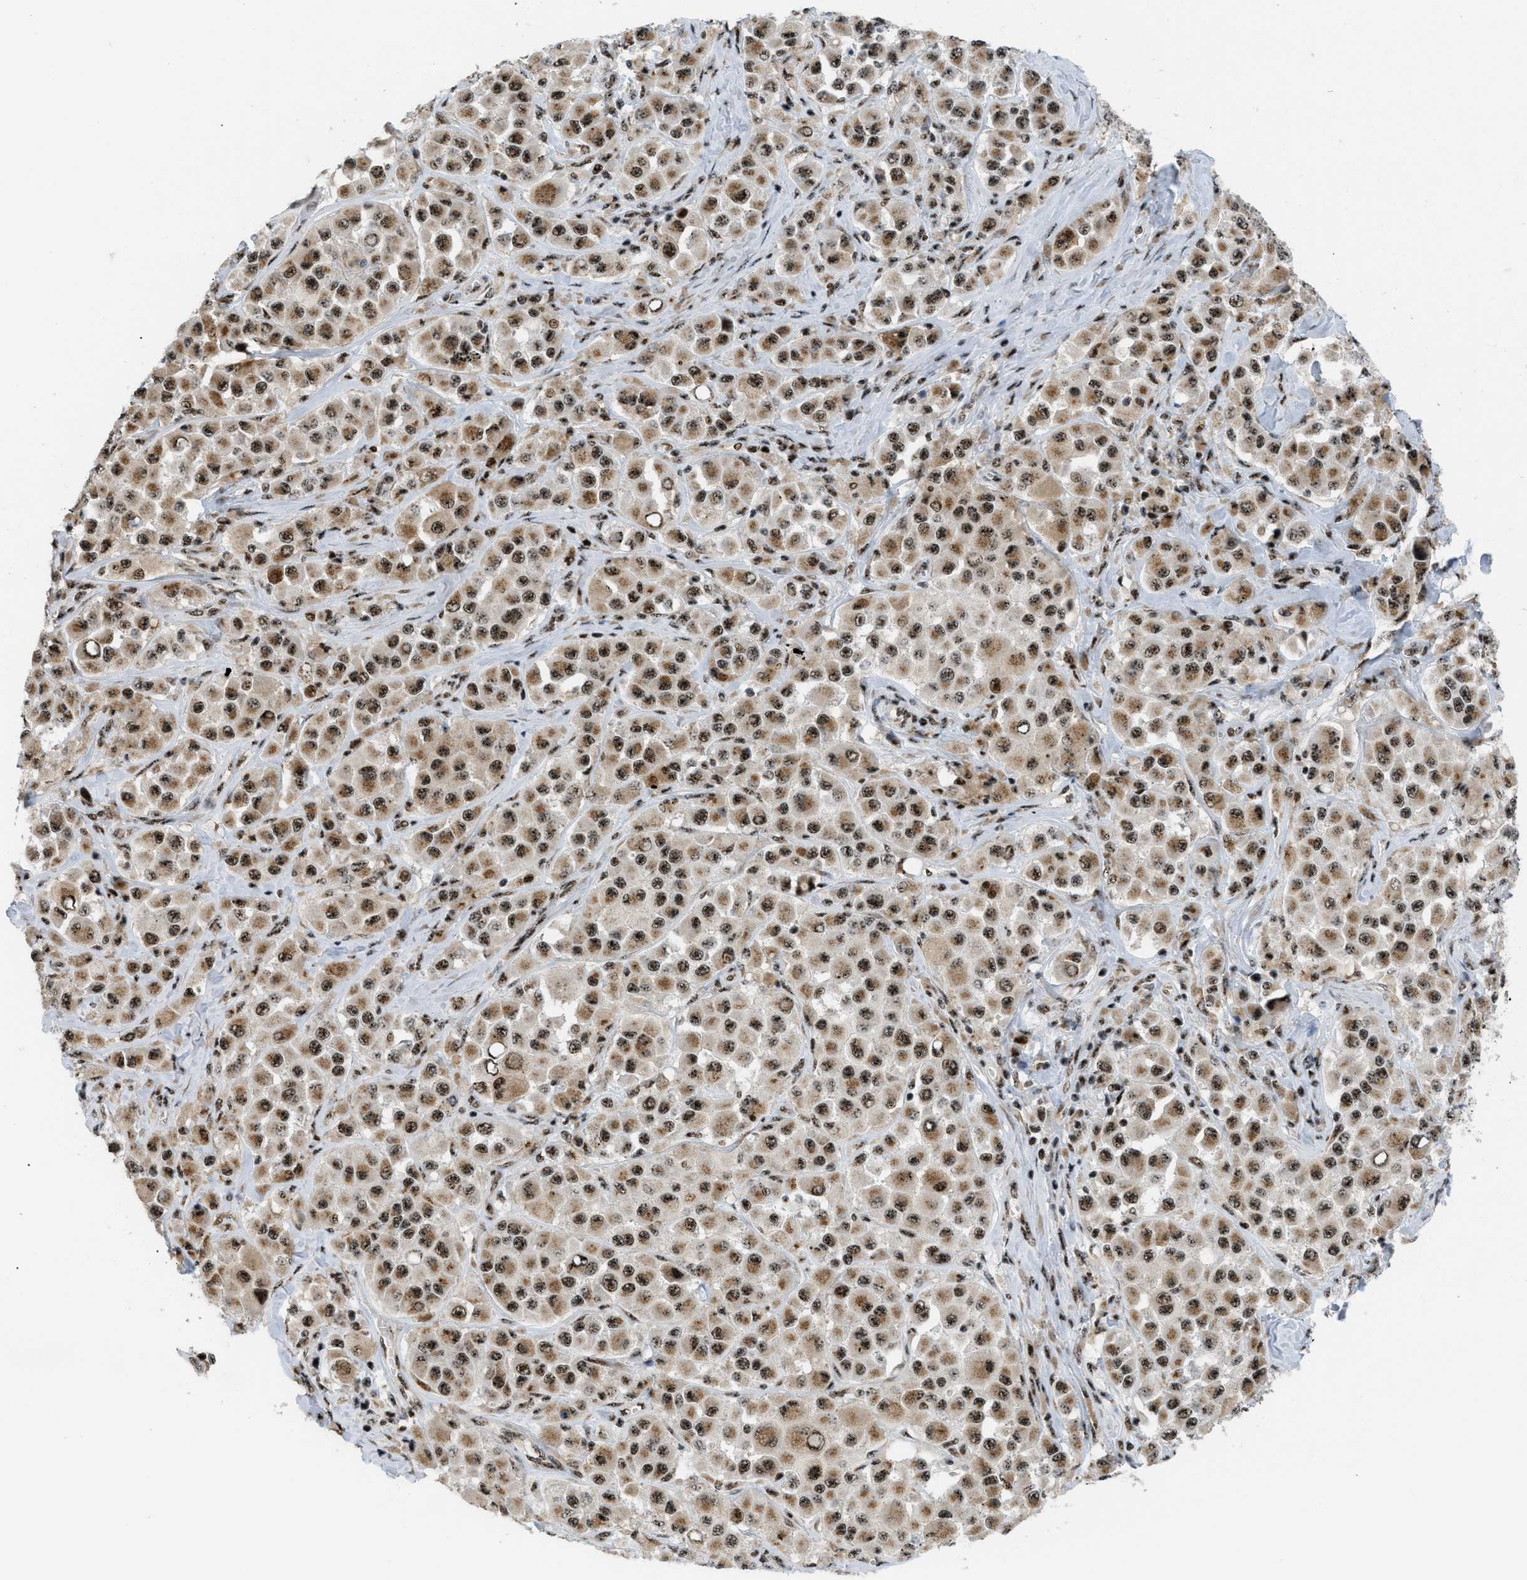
{"staining": {"intensity": "strong", "quantity": ">75%", "location": "cytoplasmic/membranous,nuclear"}, "tissue": "melanoma", "cell_type": "Tumor cells", "image_type": "cancer", "snomed": [{"axis": "morphology", "description": "Malignant melanoma, NOS"}, {"axis": "topography", "description": "Skin"}], "caption": "Immunohistochemistry histopathology image of neoplastic tissue: human malignant melanoma stained using immunohistochemistry reveals high levels of strong protein expression localized specifically in the cytoplasmic/membranous and nuclear of tumor cells, appearing as a cytoplasmic/membranous and nuclear brown color.", "gene": "CDR2", "patient": {"sex": "male", "age": 84}}